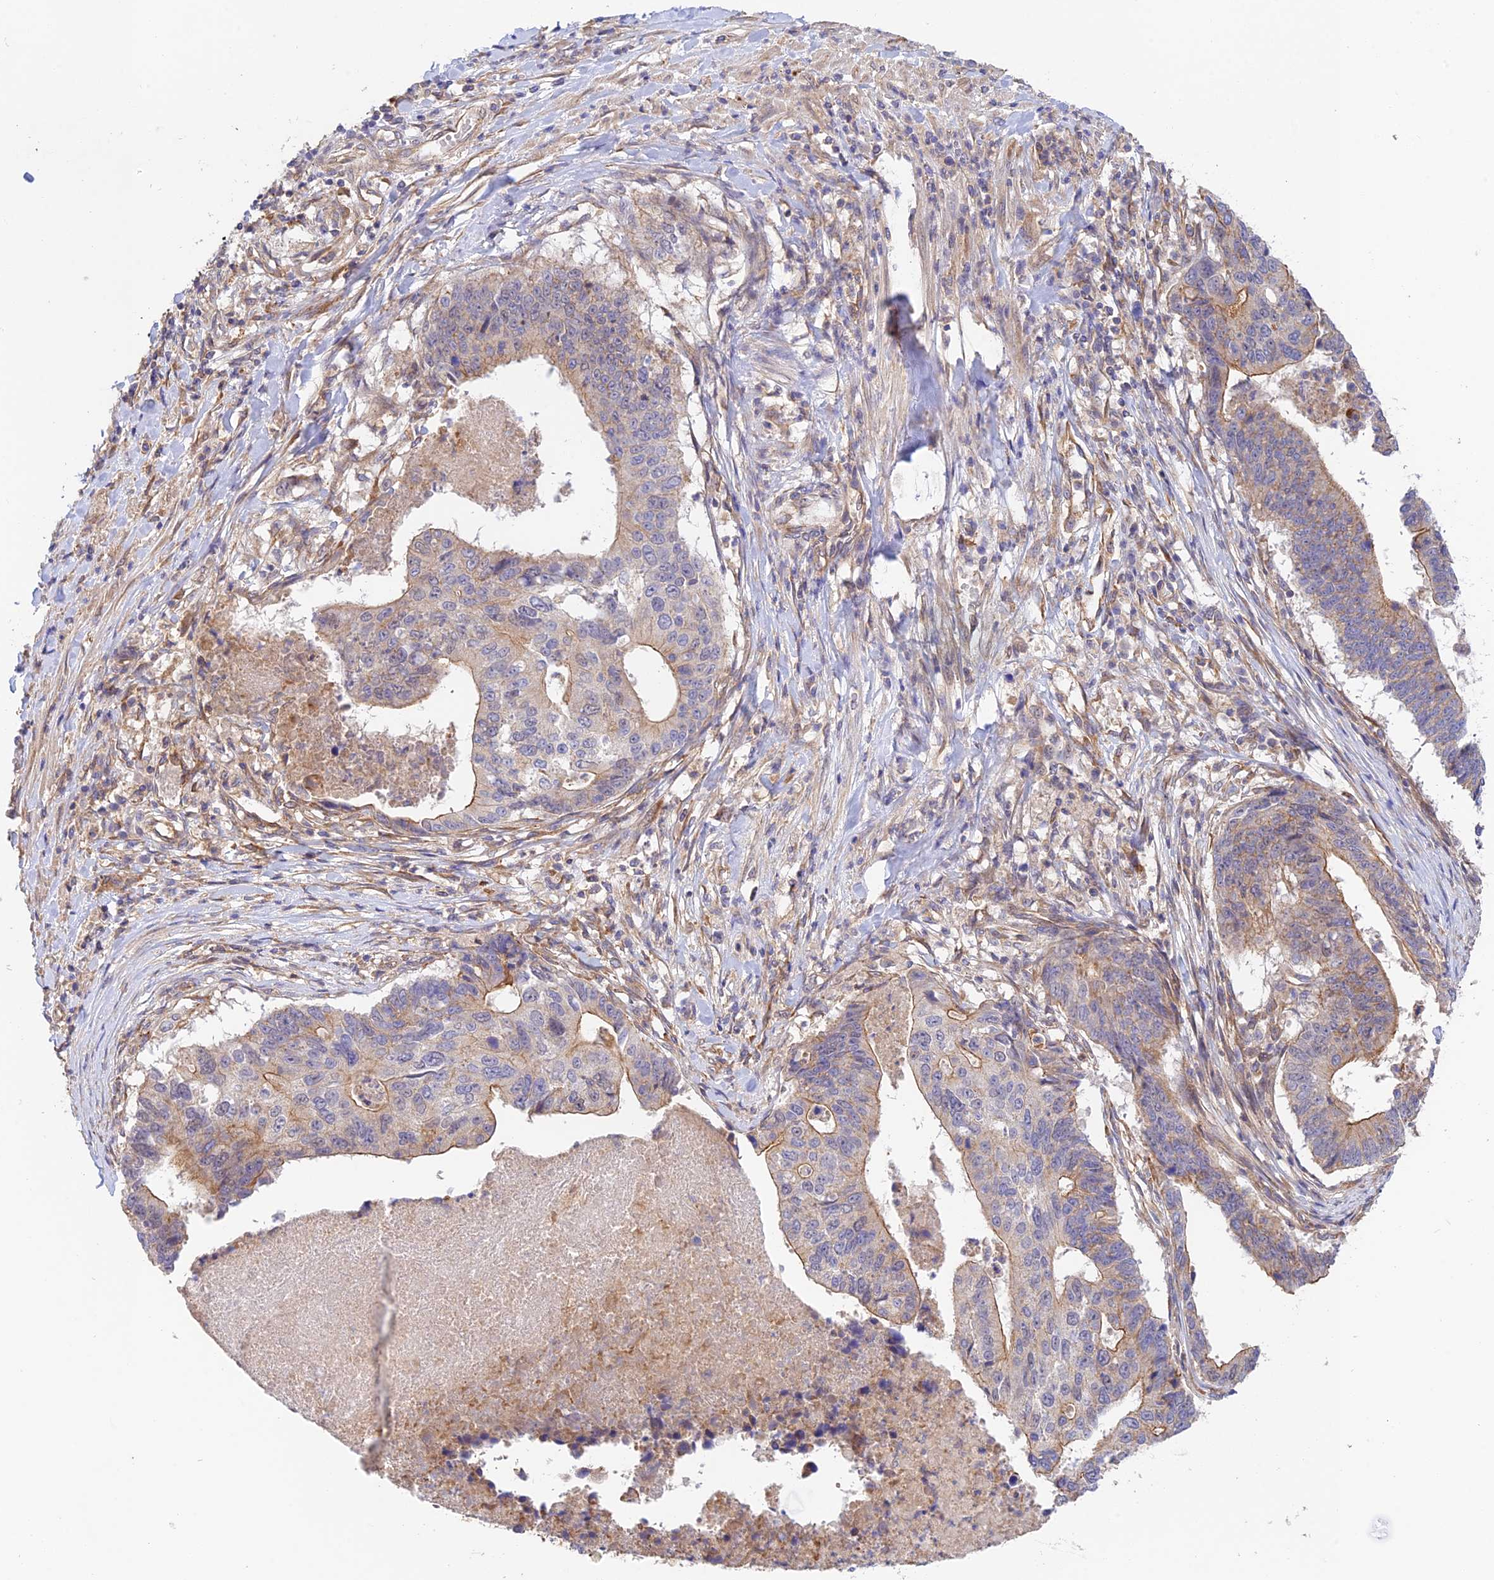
{"staining": {"intensity": "moderate", "quantity": "25%-75%", "location": "cytoplasmic/membranous"}, "tissue": "stomach cancer", "cell_type": "Tumor cells", "image_type": "cancer", "snomed": [{"axis": "morphology", "description": "Adenocarcinoma, NOS"}, {"axis": "topography", "description": "Stomach"}], "caption": "This is a micrograph of IHC staining of stomach adenocarcinoma, which shows moderate positivity in the cytoplasmic/membranous of tumor cells.", "gene": "MYO9A", "patient": {"sex": "male", "age": 59}}